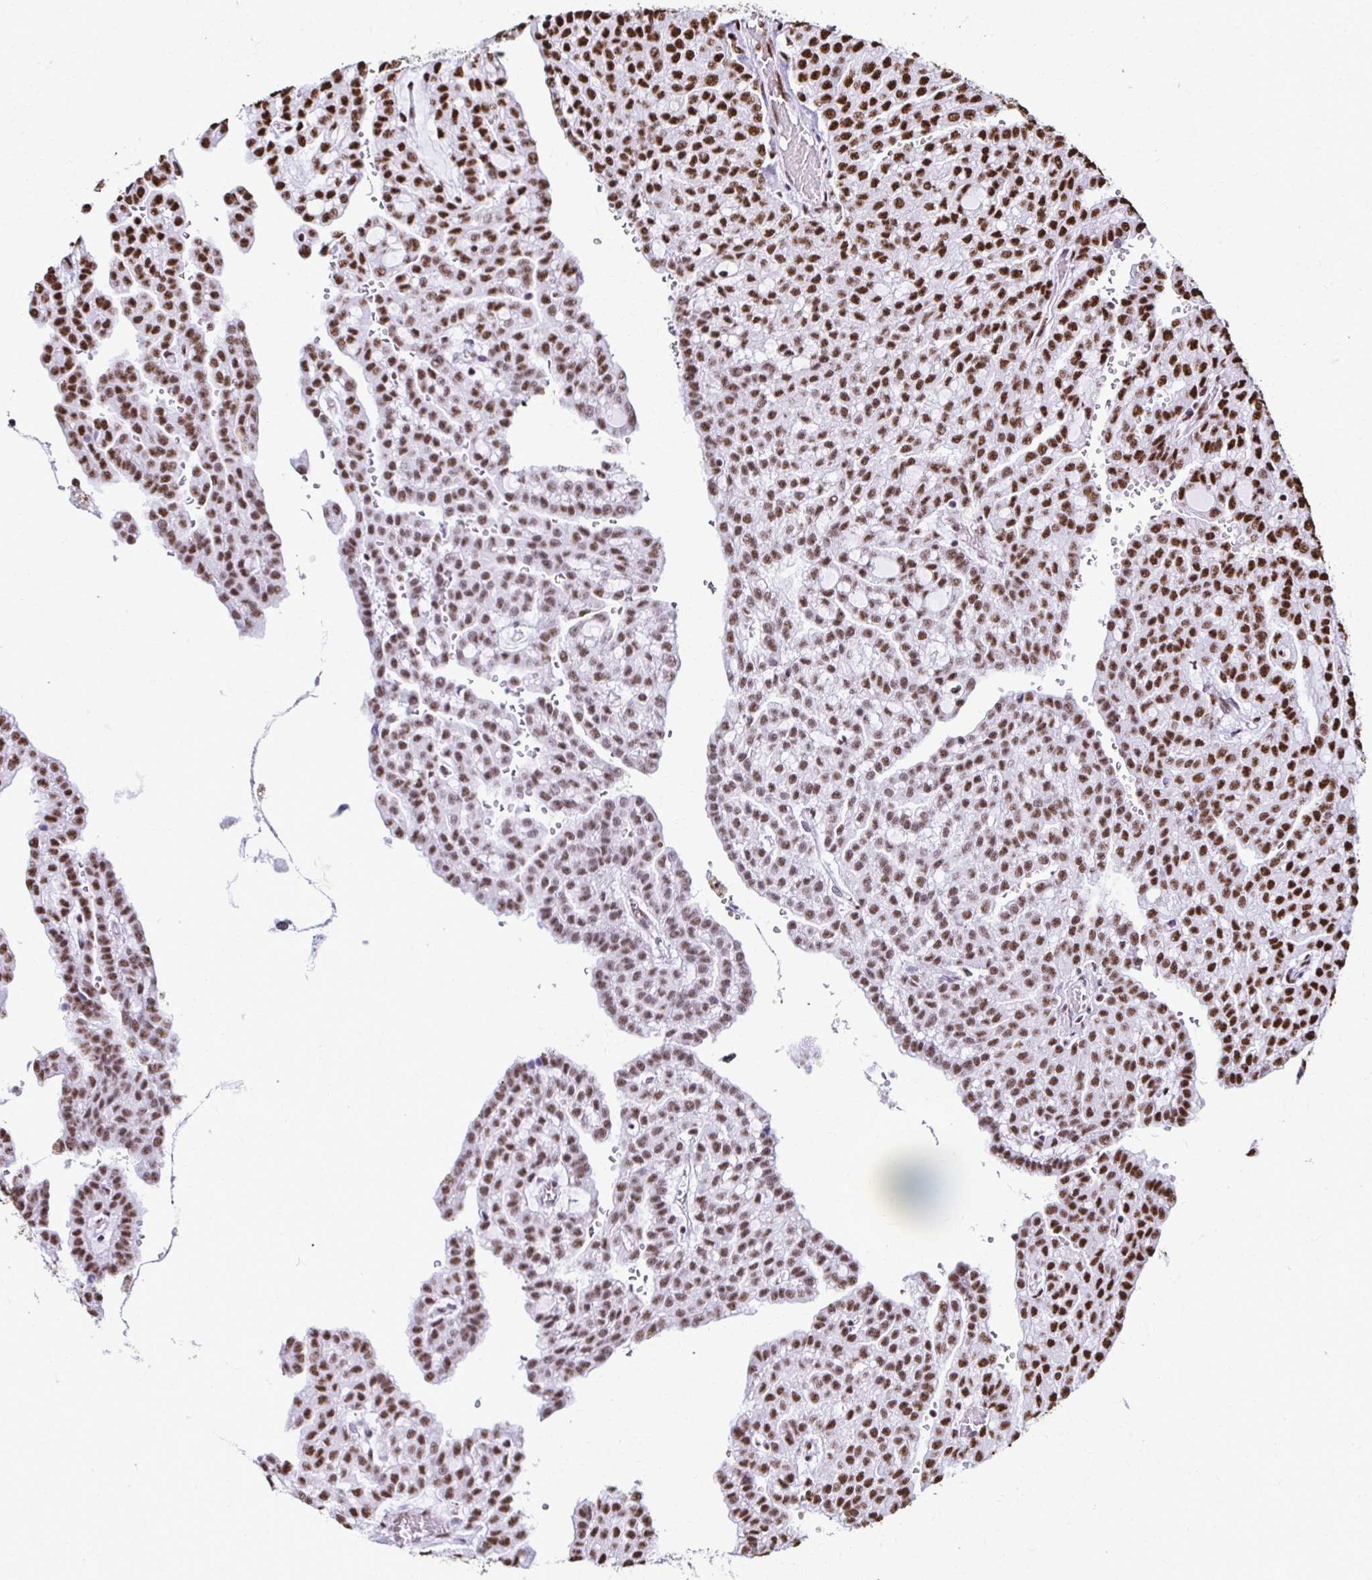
{"staining": {"intensity": "strong", "quantity": ">75%", "location": "nuclear"}, "tissue": "renal cancer", "cell_type": "Tumor cells", "image_type": "cancer", "snomed": [{"axis": "morphology", "description": "Adenocarcinoma, NOS"}, {"axis": "topography", "description": "Kidney"}], "caption": "Immunohistochemical staining of adenocarcinoma (renal) demonstrates high levels of strong nuclear protein expression in about >75% of tumor cells.", "gene": "NONO", "patient": {"sex": "male", "age": 63}}